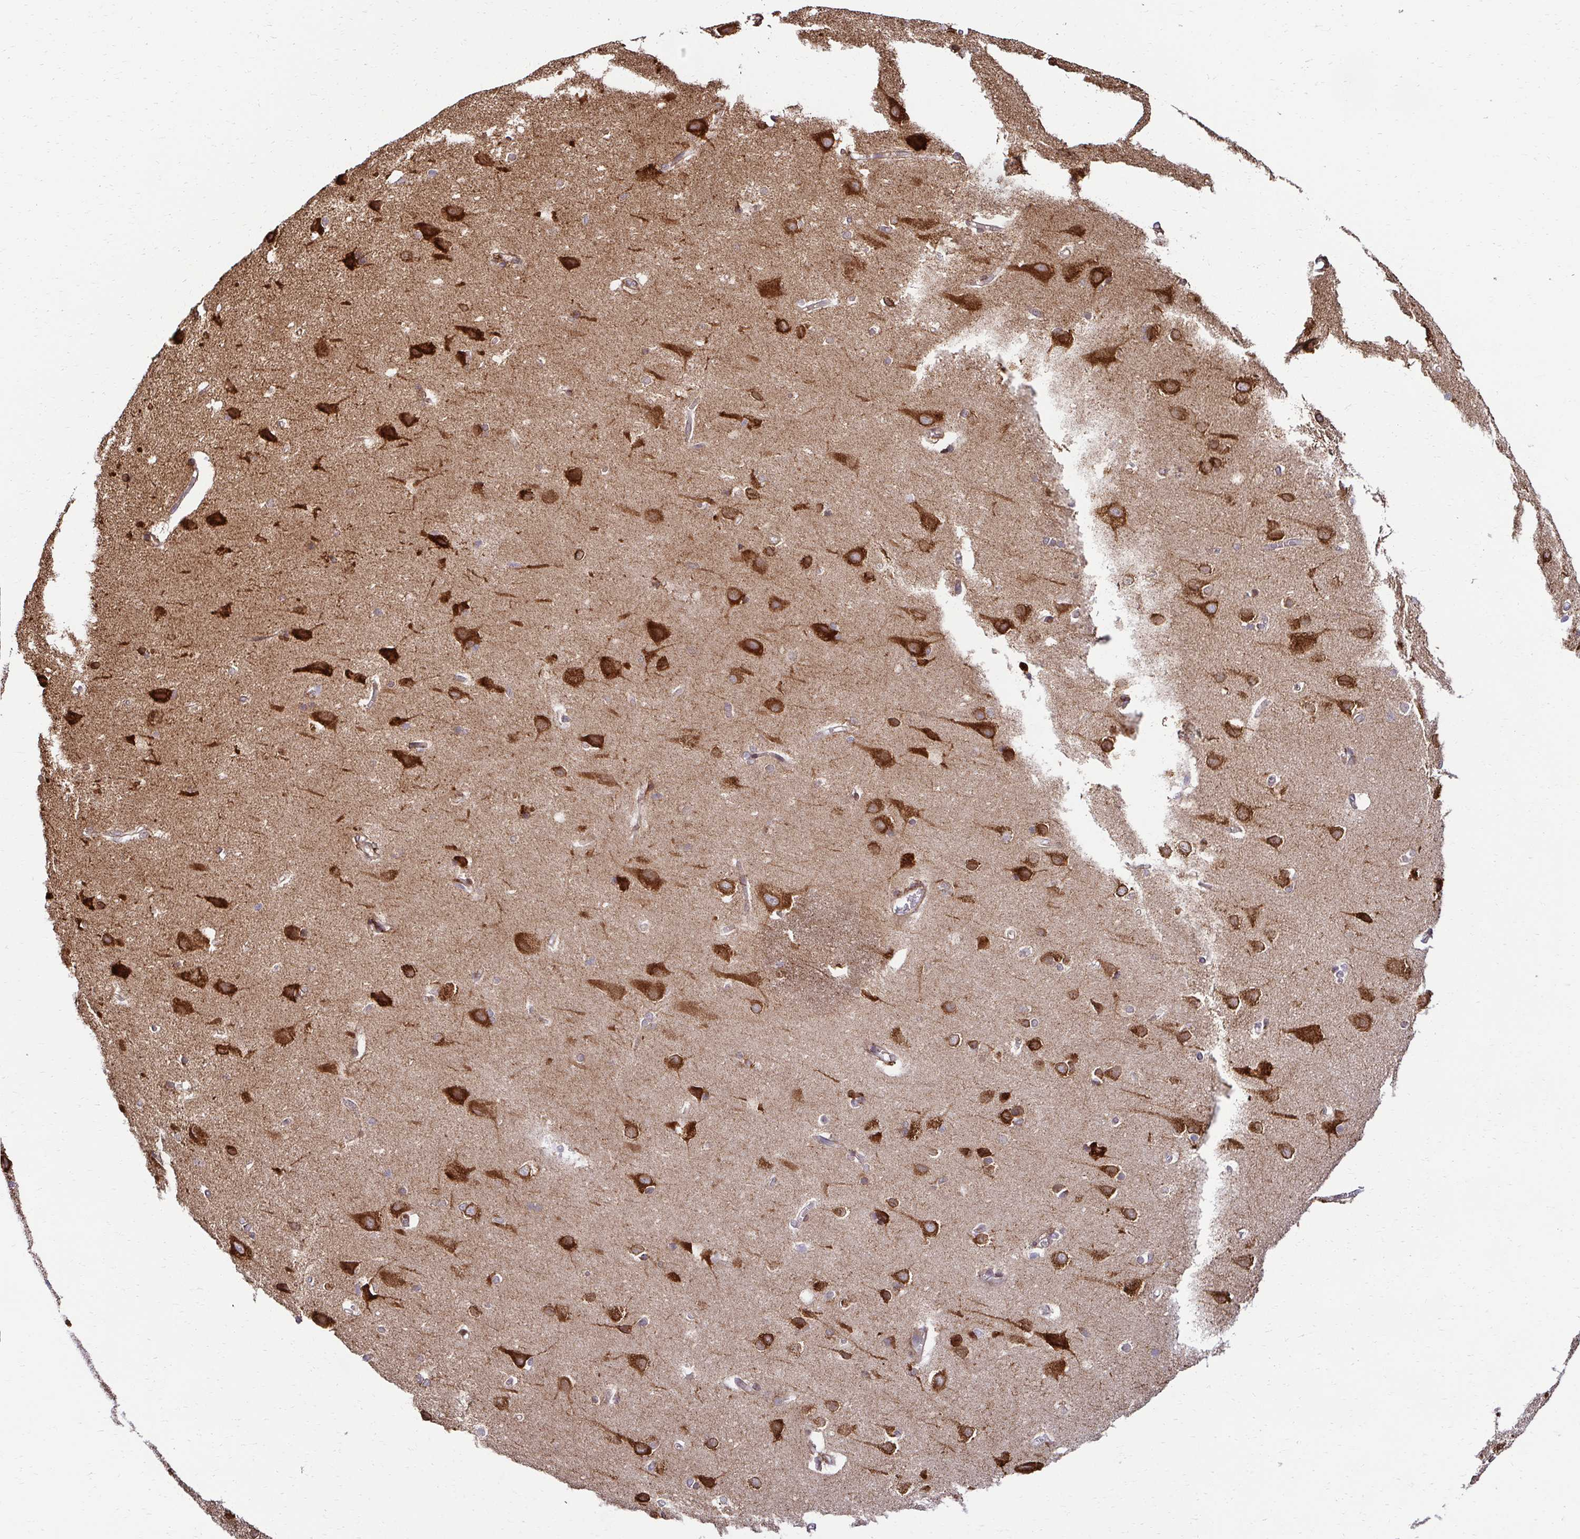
{"staining": {"intensity": "moderate", "quantity": ">75%", "location": "cytoplasmic/membranous"}, "tissue": "cerebral cortex", "cell_type": "Endothelial cells", "image_type": "normal", "snomed": [{"axis": "morphology", "description": "Normal tissue, NOS"}, {"axis": "topography", "description": "Cerebral cortex"}], "caption": "Brown immunohistochemical staining in benign human cerebral cortex reveals moderate cytoplasmic/membranous expression in about >75% of endothelial cells. The protein is shown in brown color, while the nuclei are stained blue.", "gene": "HPS1", "patient": {"sex": "male", "age": 37}}